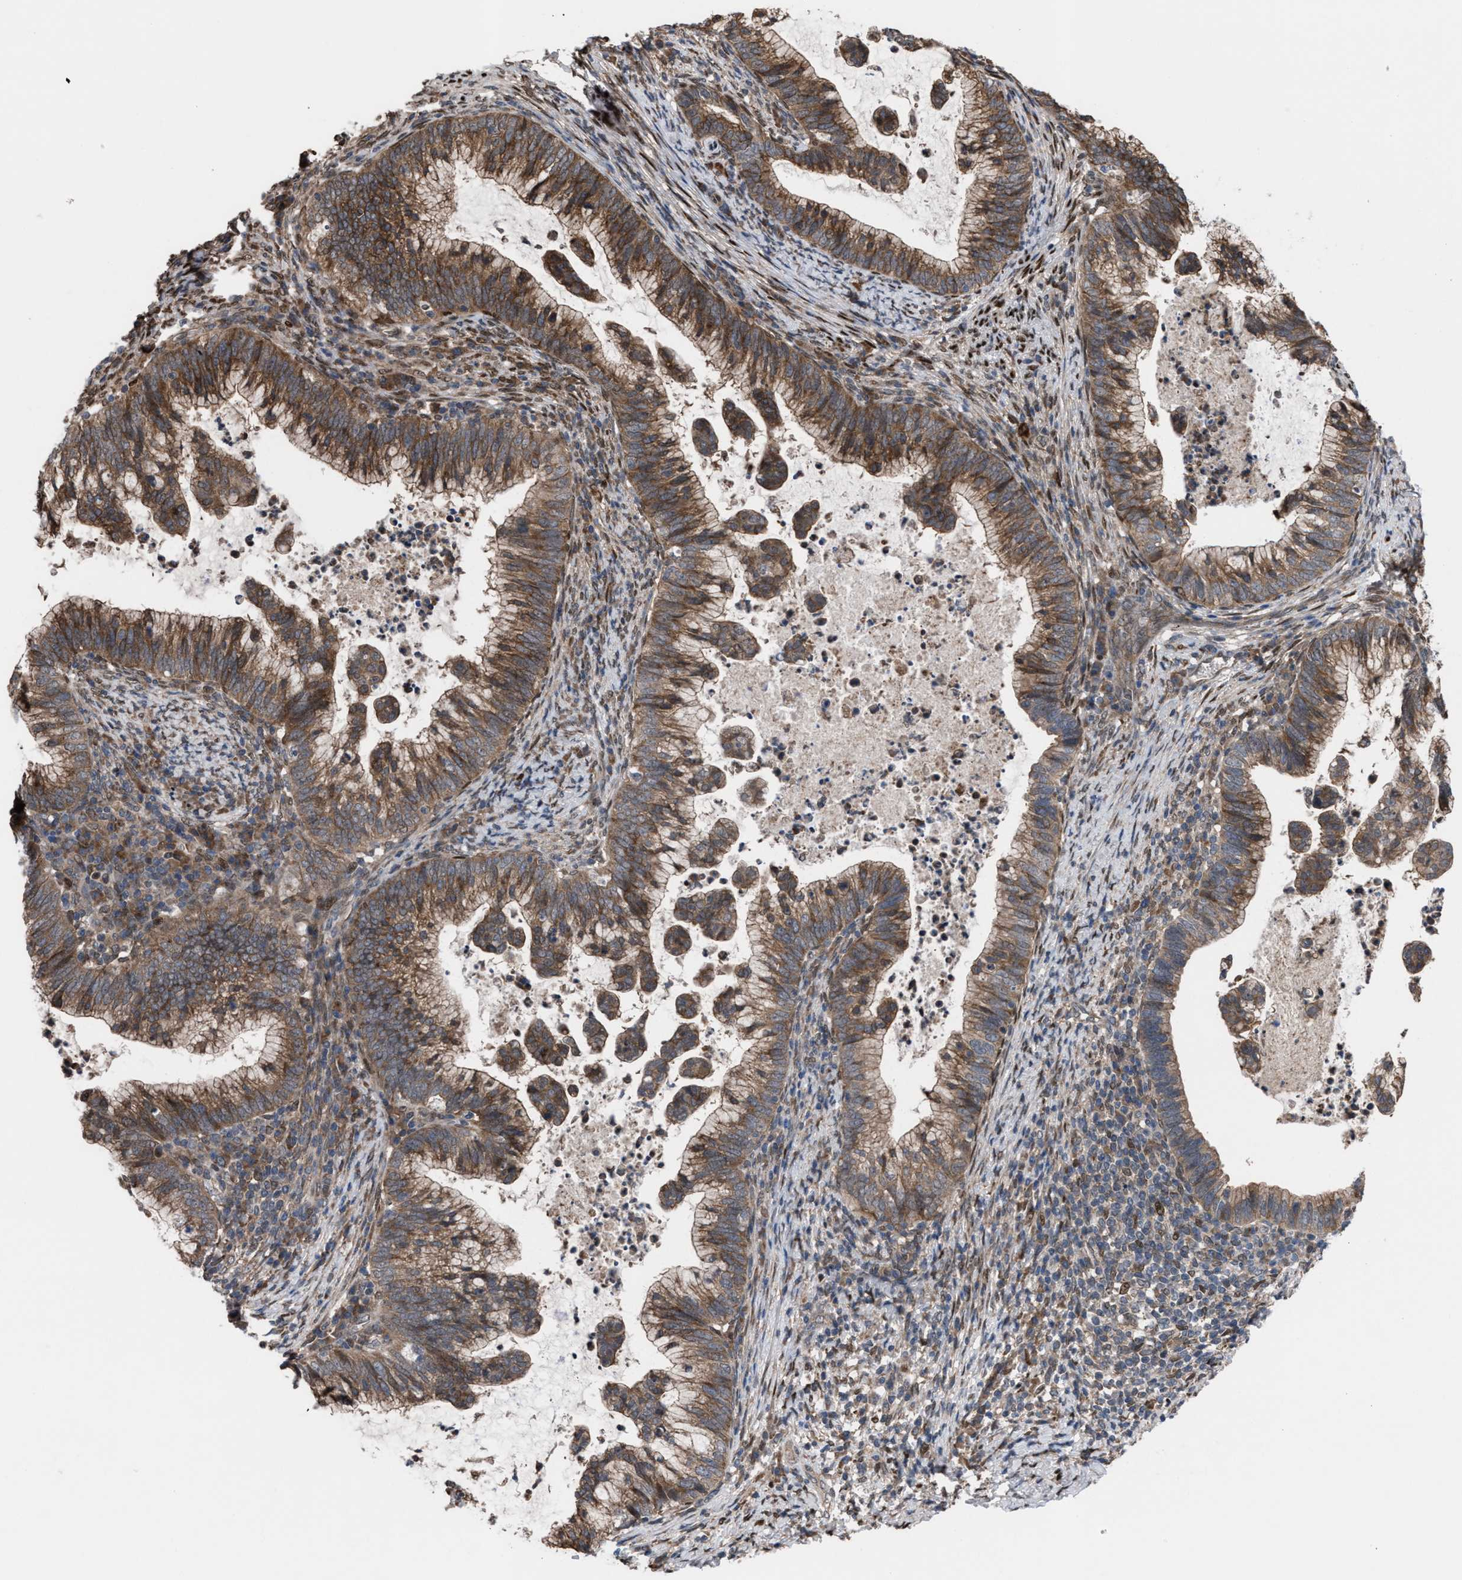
{"staining": {"intensity": "moderate", "quantity": ">75%", "location": "cytoplasmic/membranous"}, "tissue": "cervical cancer", "cell_type": "Tumor cells", "image_type": "cancer", "snomed": [{"axis": "morphology", "description": "Adenocarcinoma, NOS"}, {"axis": "topography", "description": "Cervix"}], "caption": "Protein staining by IHC reveals moderate cytoplasmic/membranous expression in approximately >75% of tumor cells in cervical cancer. (Brightfield microscopy of DAB IHC at high magnification).", "gene": "TP53BP2", "patient": {"sex": "female", "age": 36}}